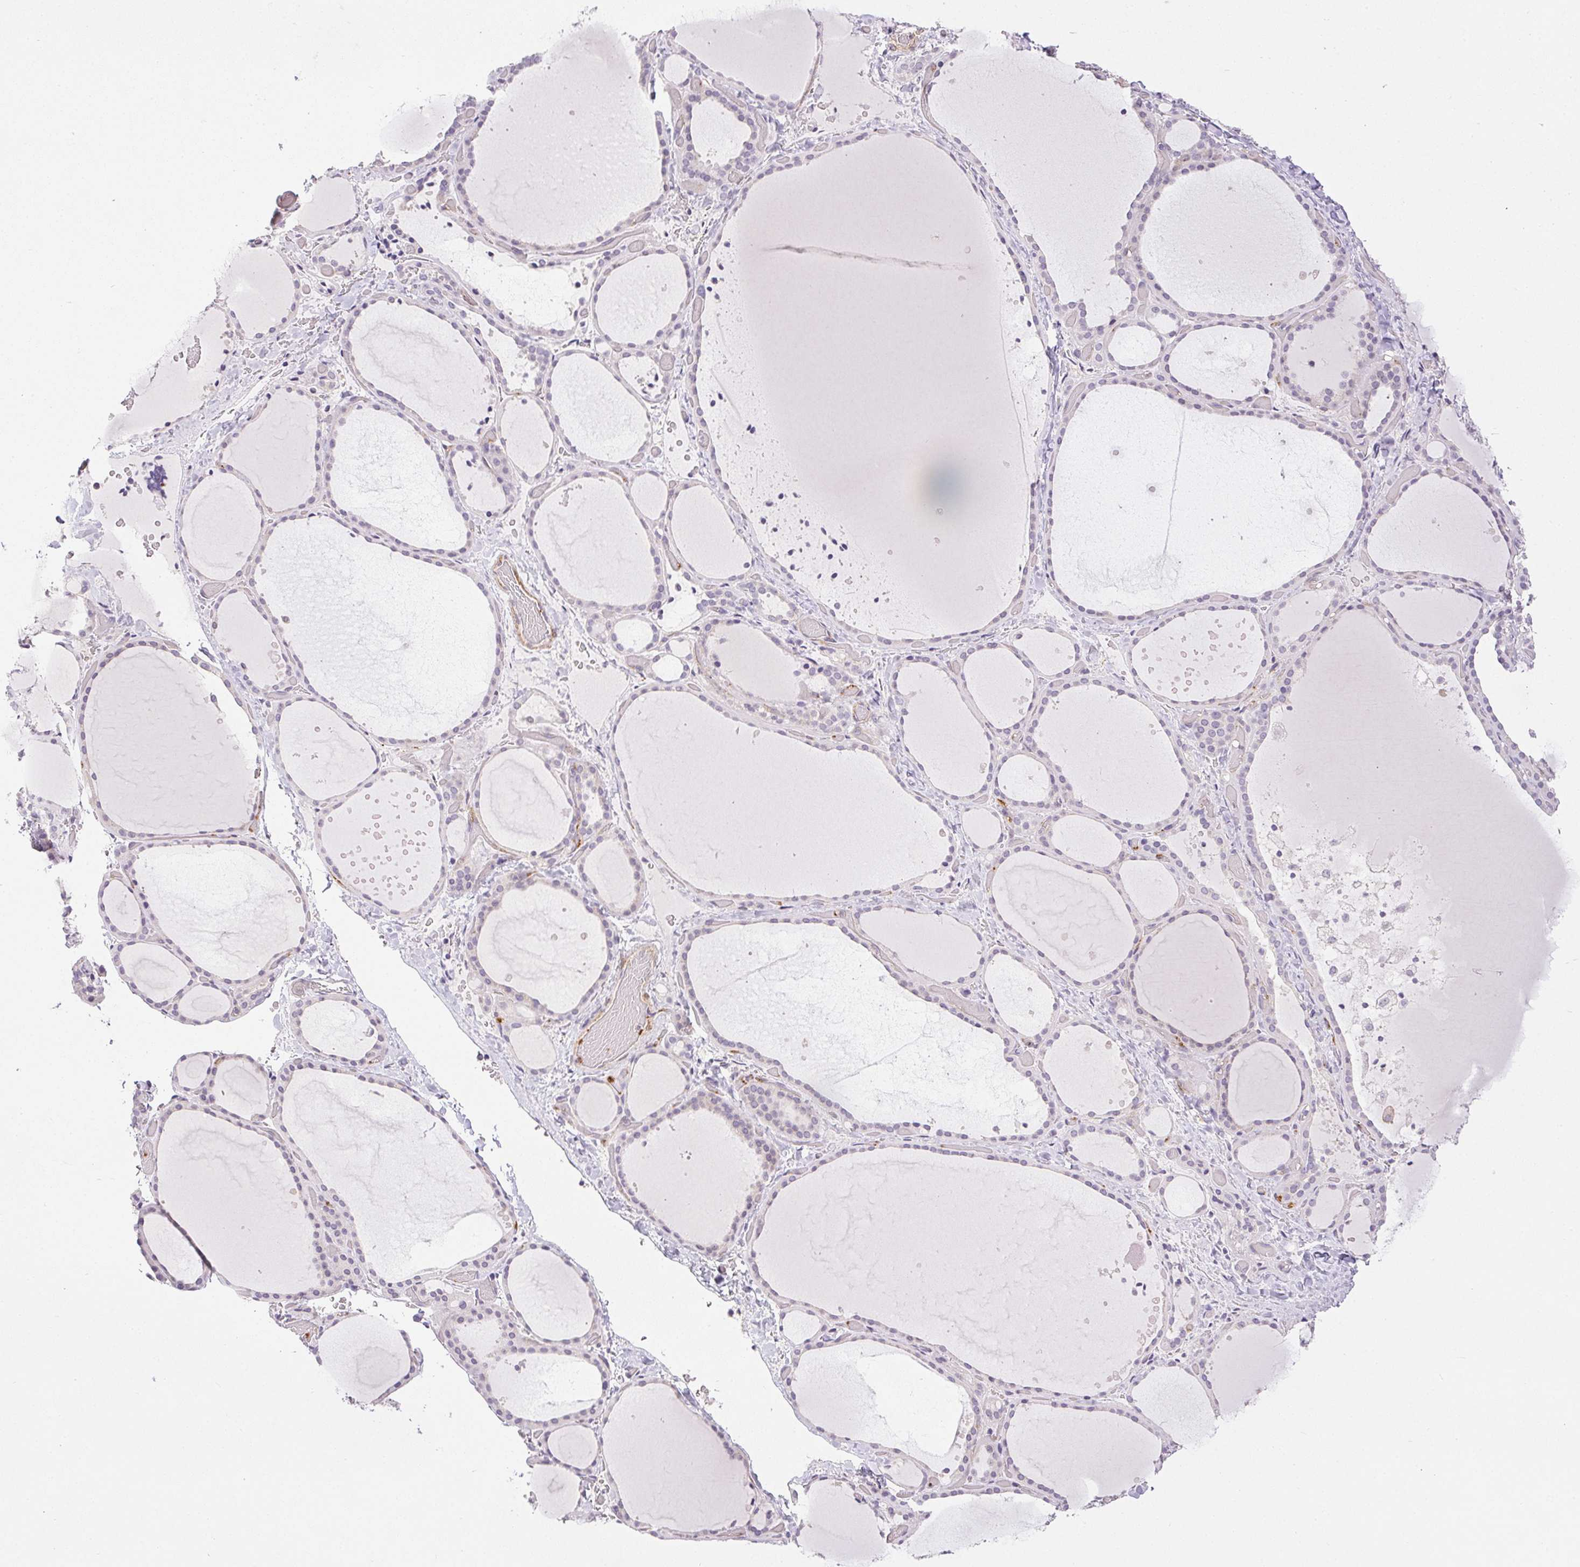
{"staining": {"intensity": "negative", "quantity": "none", "location": "none"}, "tissue": "thyroid gland", "cell_type": "Glandular cells", "image_type": "normal", "snomed": [{"axis": "morphology", "description": "Normal tissue, NOS"}, {"axis": "topography", "description": "Thyroid gland"}], "caption": "This is a image of immunohistochemistry staining of normal thyroid gland, which shows no positivity in glandular cells. (IHC, brightfield microscopy, high magnification).", "gene": "PRL", "patient": {"sex": "female", "age": 36}}